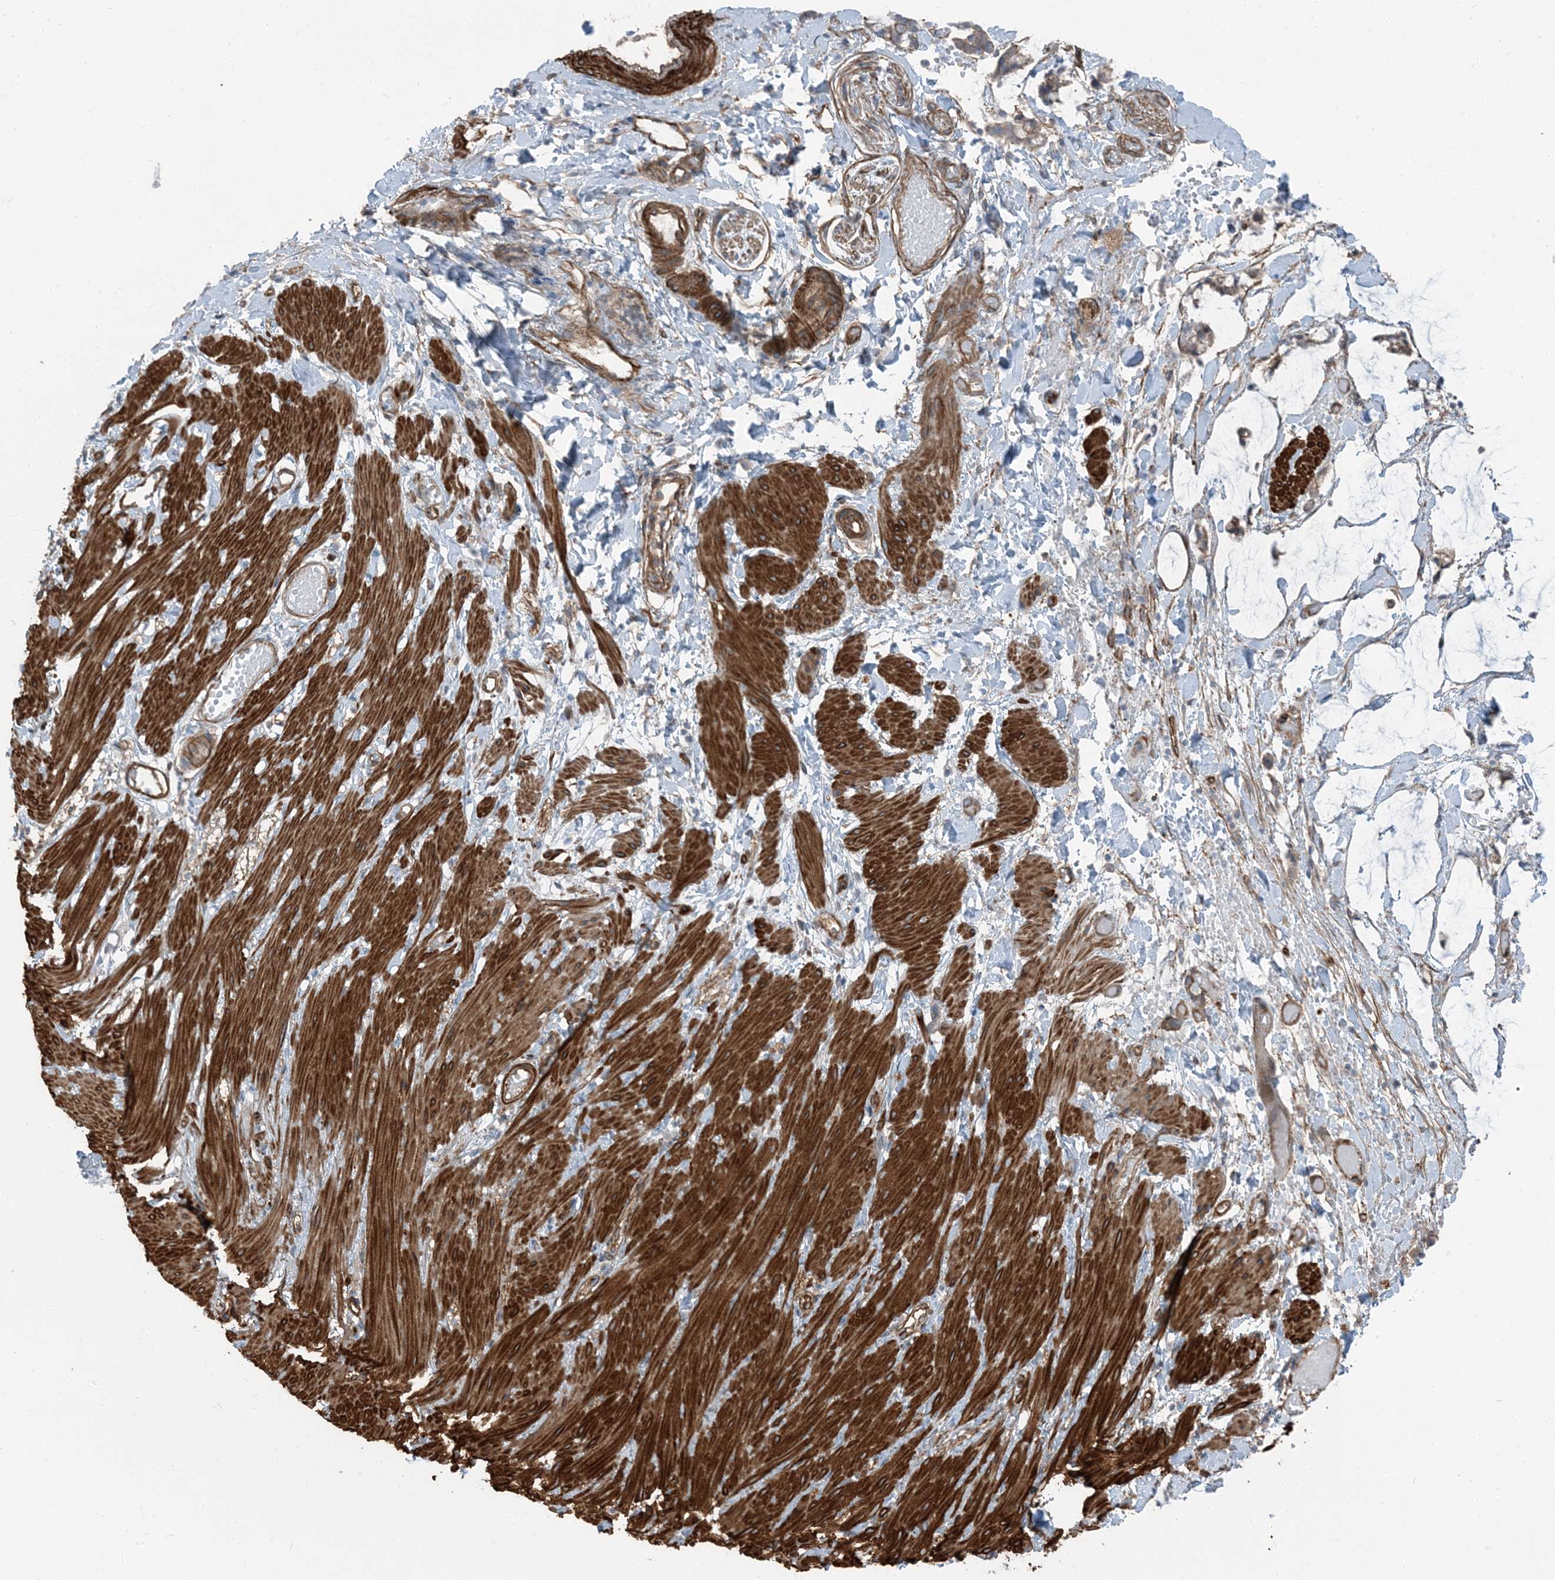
{"staining": {"intensity": "moderate", "quantity": ">75%", "location": "cytoplasmic/membranous"}, "tissue": "adipose tissue", "cell_type": "Adipocytes", "image_type": "normal", "snomed": [{"axis": "morphology", "description": "Normal tissue, NOS"}, {"axis": "morphology", "description": "Adenocarcinoma, NOS"}, {"axis": "topography", "description": "Colon"}, {"axis": "topography", "description": "Peripheral nerve tissue"}], "caption": "Immunohistochemical staining of benign adipose tissue shows >75% levels of moderate cytoplasmic/membranous protein staining in approximately >75% of adipocytes. (DAB (3,3'-diaminobenzidine) IHC with brightfield microscopy, high magnification).", "gene": "ZFP90", "patient": {"sex": "male", "age": 14}}